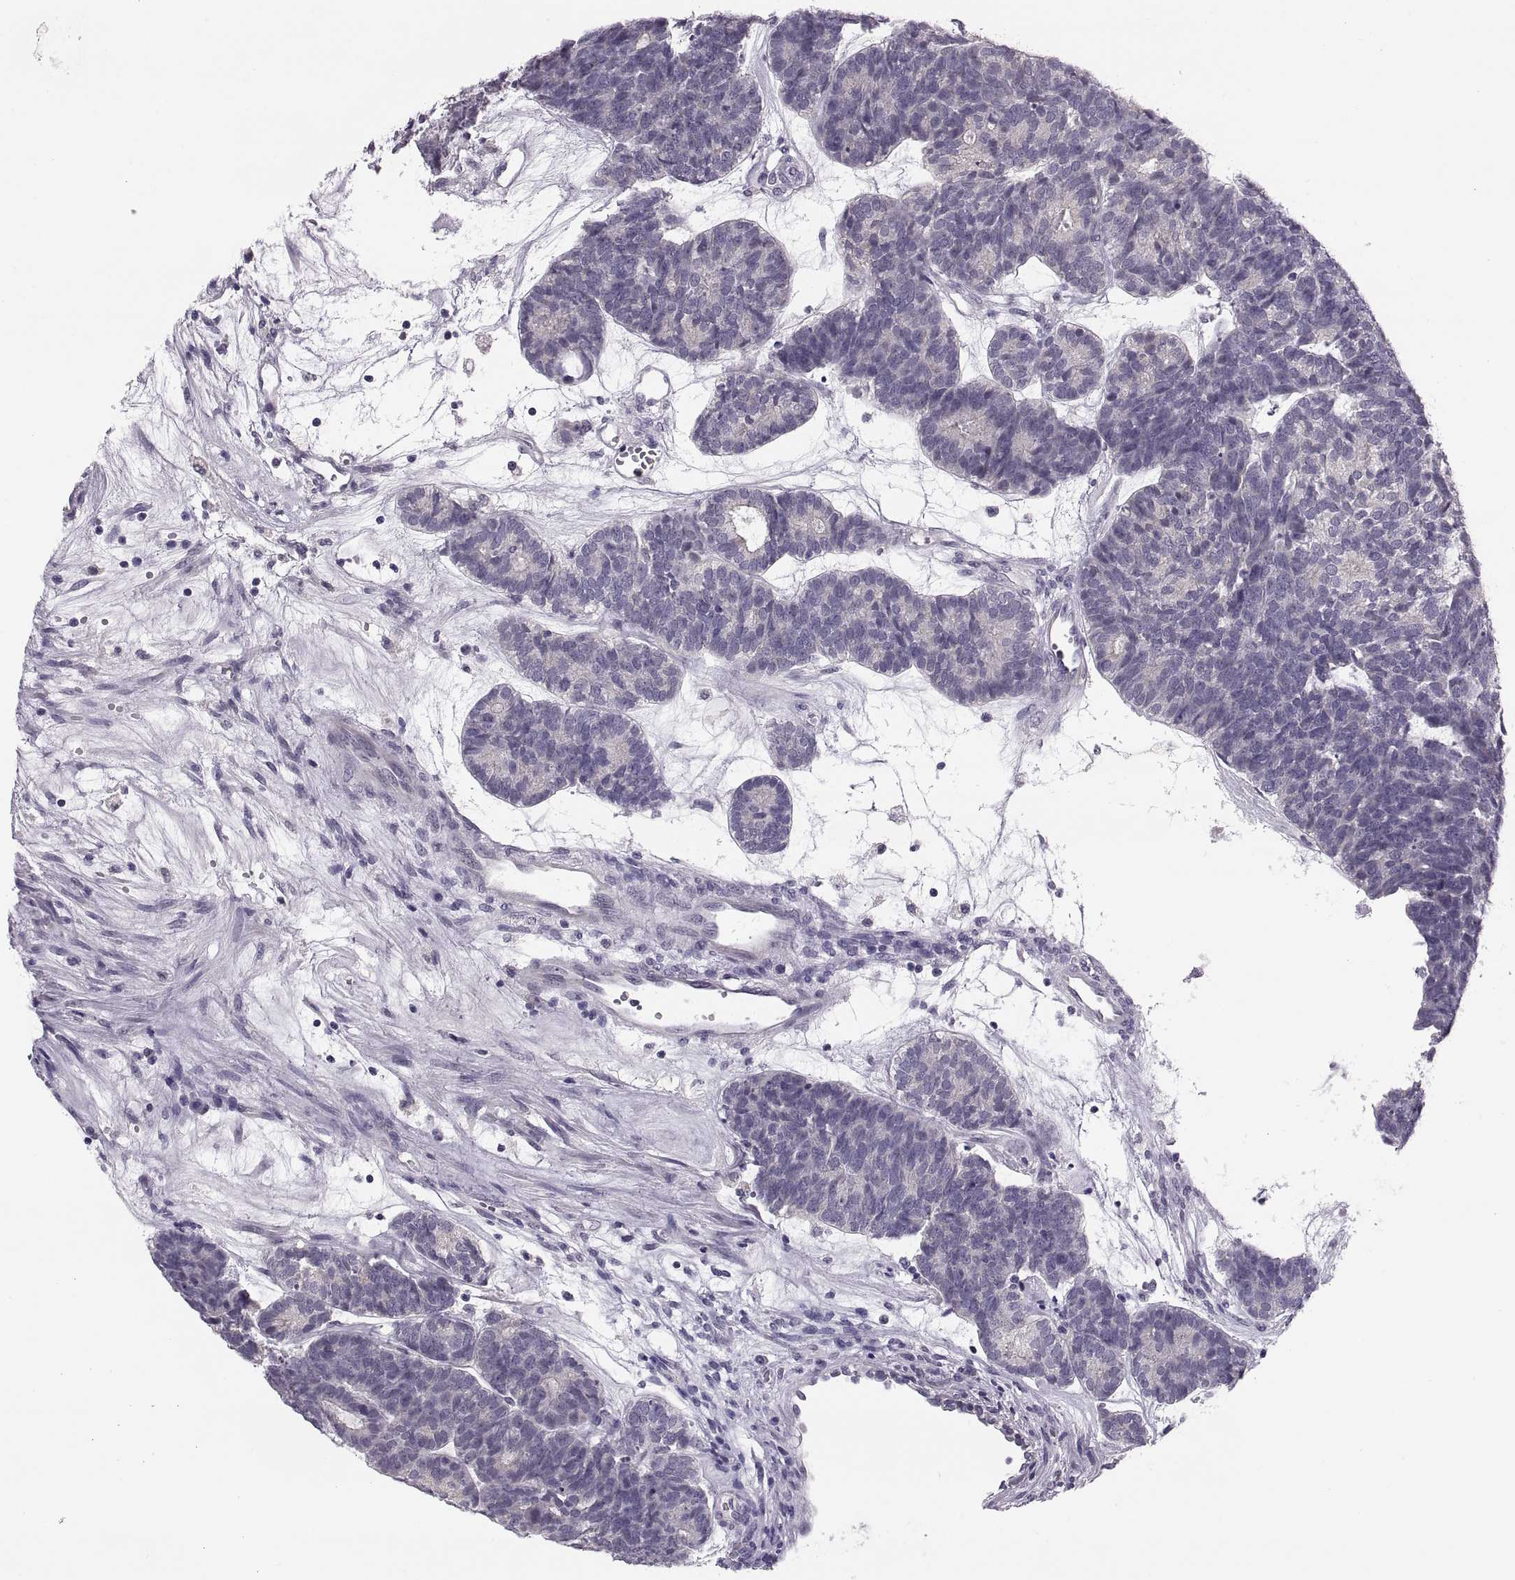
{"staining": {"intensity": "negative", "quantity": "none", "location": "none"}, "tissue": "head and neck cancer", "cell_type": "Tumor cells", "image_type": "cancer", "snomed": [{"axis": "morphology", "description": "Adenocarcinoma, NOS"}, {"axis": "topography", "description": "Head-Neck"}], "caption": "A high-resolution histopathology image shows immunohistochemistry (IHC) staining of head and neck adenocarcinoma, which shows no significant positivity in tumor cells. (DAB IHC visualized using brightfield microscopy, high magnification).", "gene": "ADH6", "patient": {"sex": "female", "age": 81}}